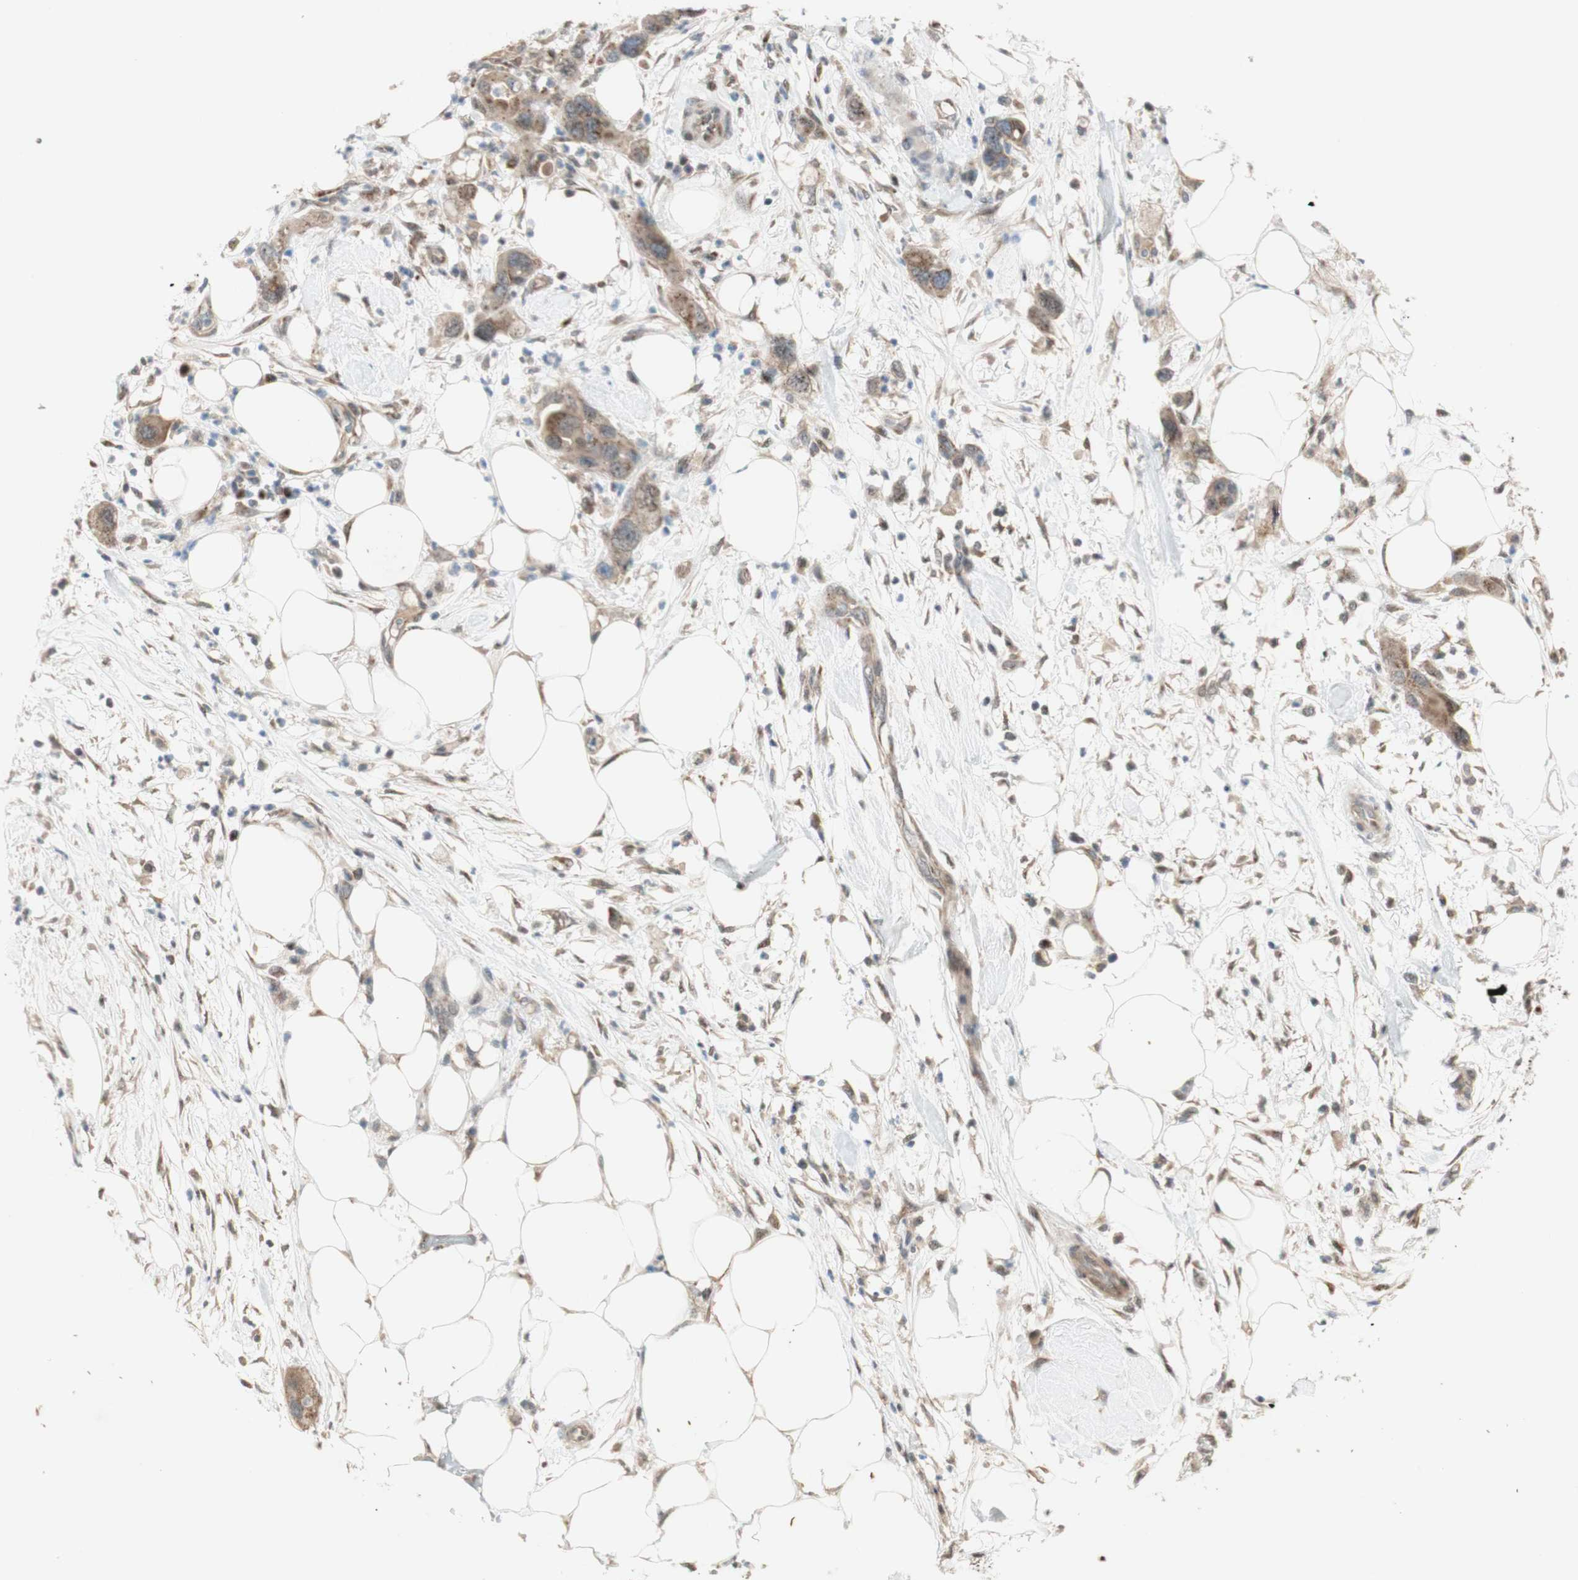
{"staining": {"intensity": "moderate", "quantity": ">75%", "location": "cytoplasmic/membranous"}, "tissue": "pancreatic cancer", "cell_type": "Tumor cells", "image_type": "cancer", "snomed": [{"axis": "morphology", "description": "Adenocarcinoma, NOS"}, {"axis": "topography", "description": "Pancreas"}], "caption": "Immunohistochemical staining of pancreatic cancer demonstrates moderate cytoplasmic/membranous protein positivity in about >75% of tumor cells.", "gene": "CYLD", "patient": {"sex": "female", "age": 71}}